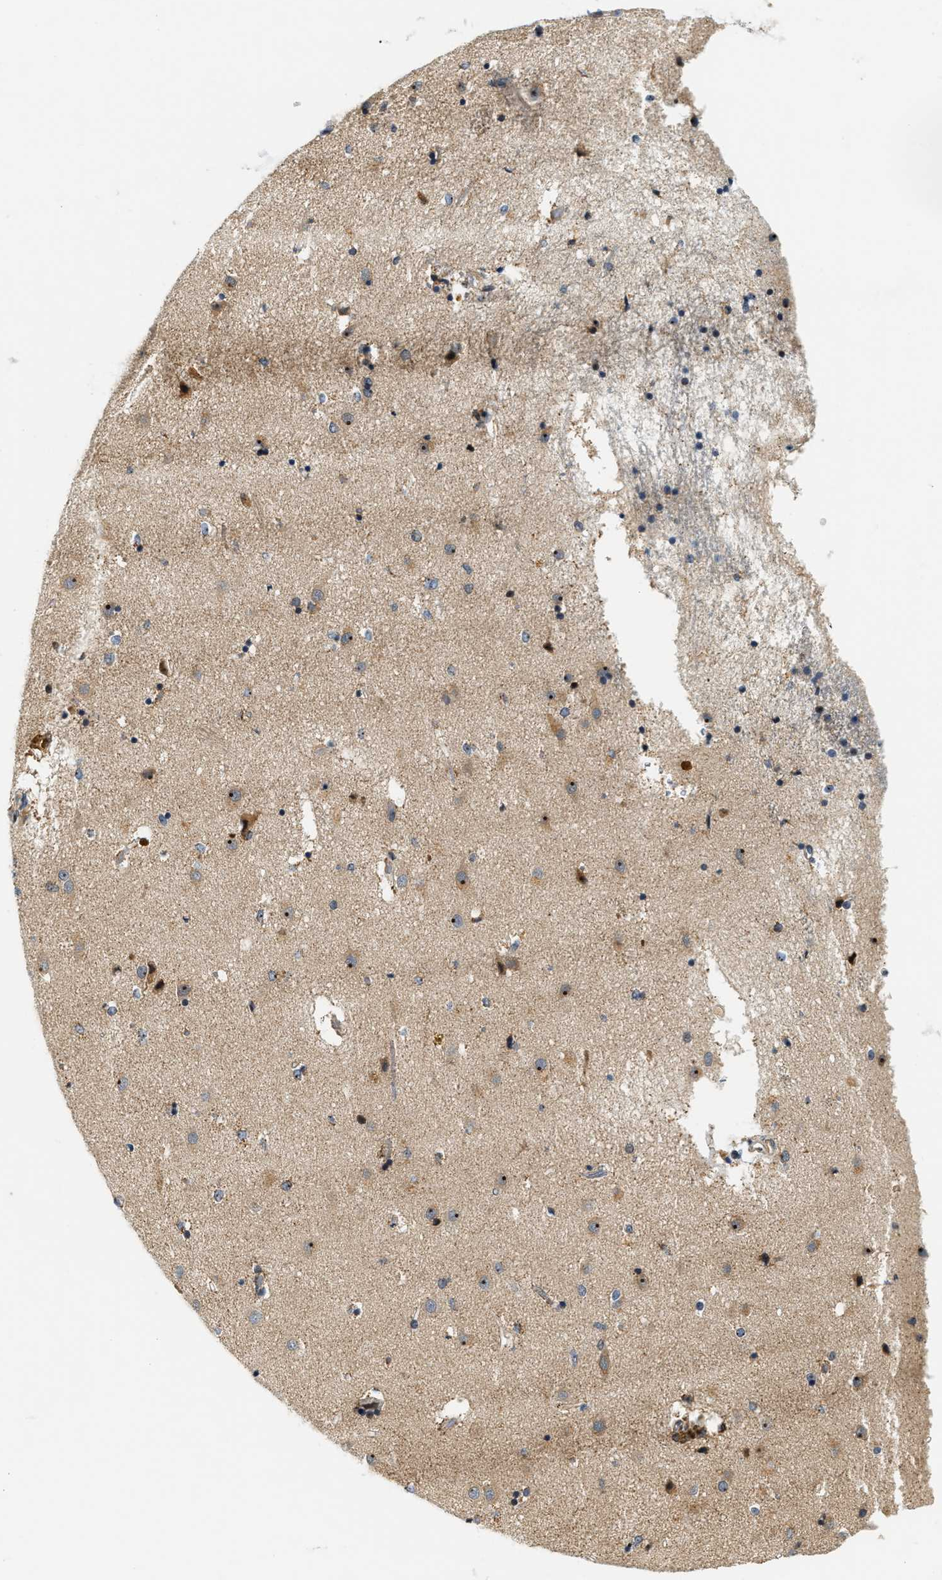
{"staining": {"intensity": "moderate", "quantity": "25%-75%", "location": "cytoplasmic/membranous,nuclear"}, "tissue": "caudate", "cell_type": "Glial cells", "image_type": "normal", "snomed": [{"axis": "morphology", "description": "Normal tissue, NOS"}, {"axis": "topography", "description": "Lateral ventricle wall"}], "caption": "Glial cells display medium levels of moderate cytoplasmic/membranous,nuclear staining in about 25%-75% of cells in benign caudate.", "gene": "SAMD9", "patient": {"sex": "male", "age": 70}}